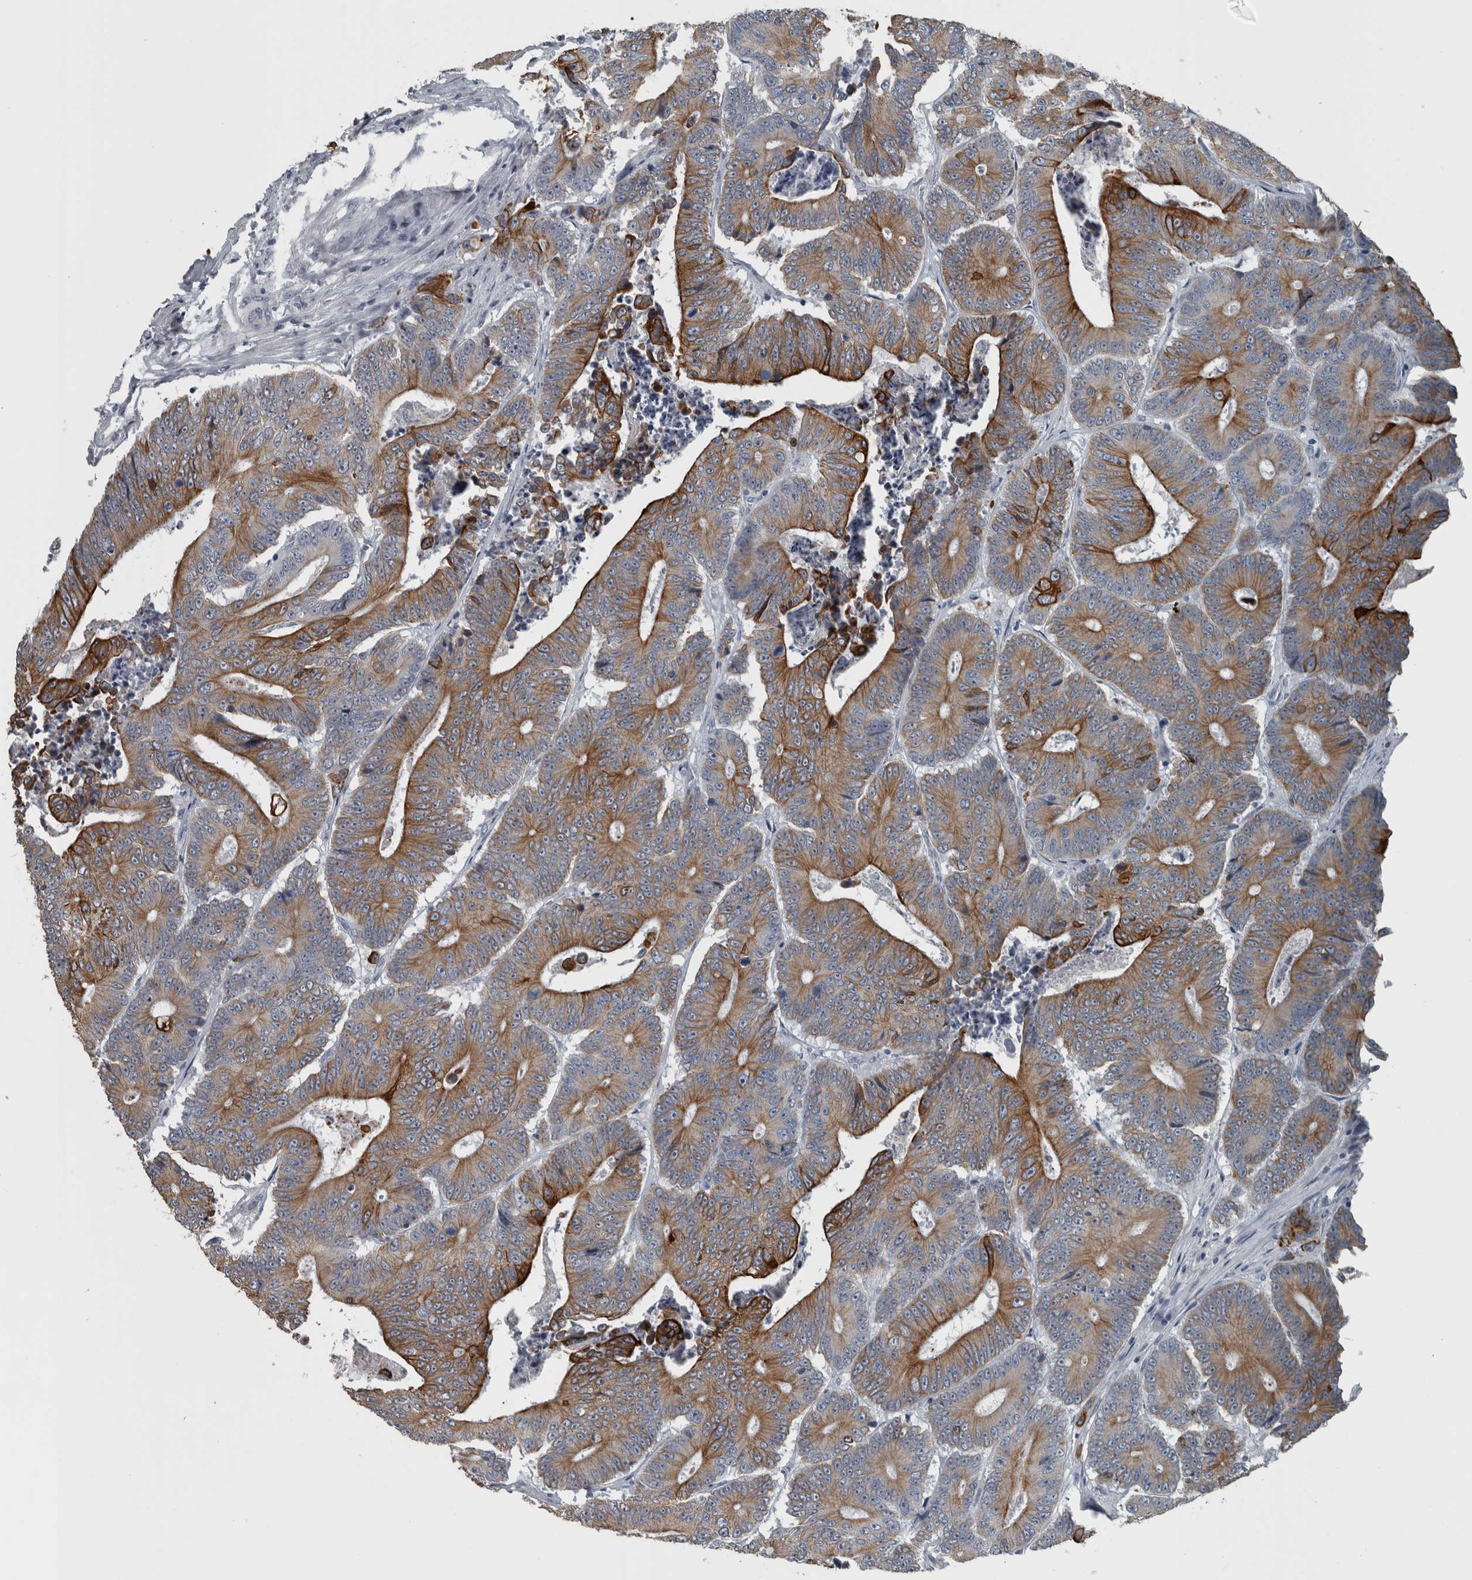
{"staining": {"intensity": "strong", "quantity": "25%-75%", "location": "cytoplasmic/membranous"}, "tissue": "colorectal cancer", "cell_type": "Tumor cells", "image_type": "cancer", "snomed": [{"axis": "morphology", "description": "Adenocarcinoma, NOS"}, {"axis": "topography", "description": "Colon"}], "caption": "An image of colorectal adenocarcinoma stained for a protein demonstrates strong cytoplasmic/membranous brown staining in tumor cells. Immunohistochemistry stains the protein in brown and the nuclei are stained blue.", "gene": "KRT20", "patient": {"sex": "male", "age": 83}}